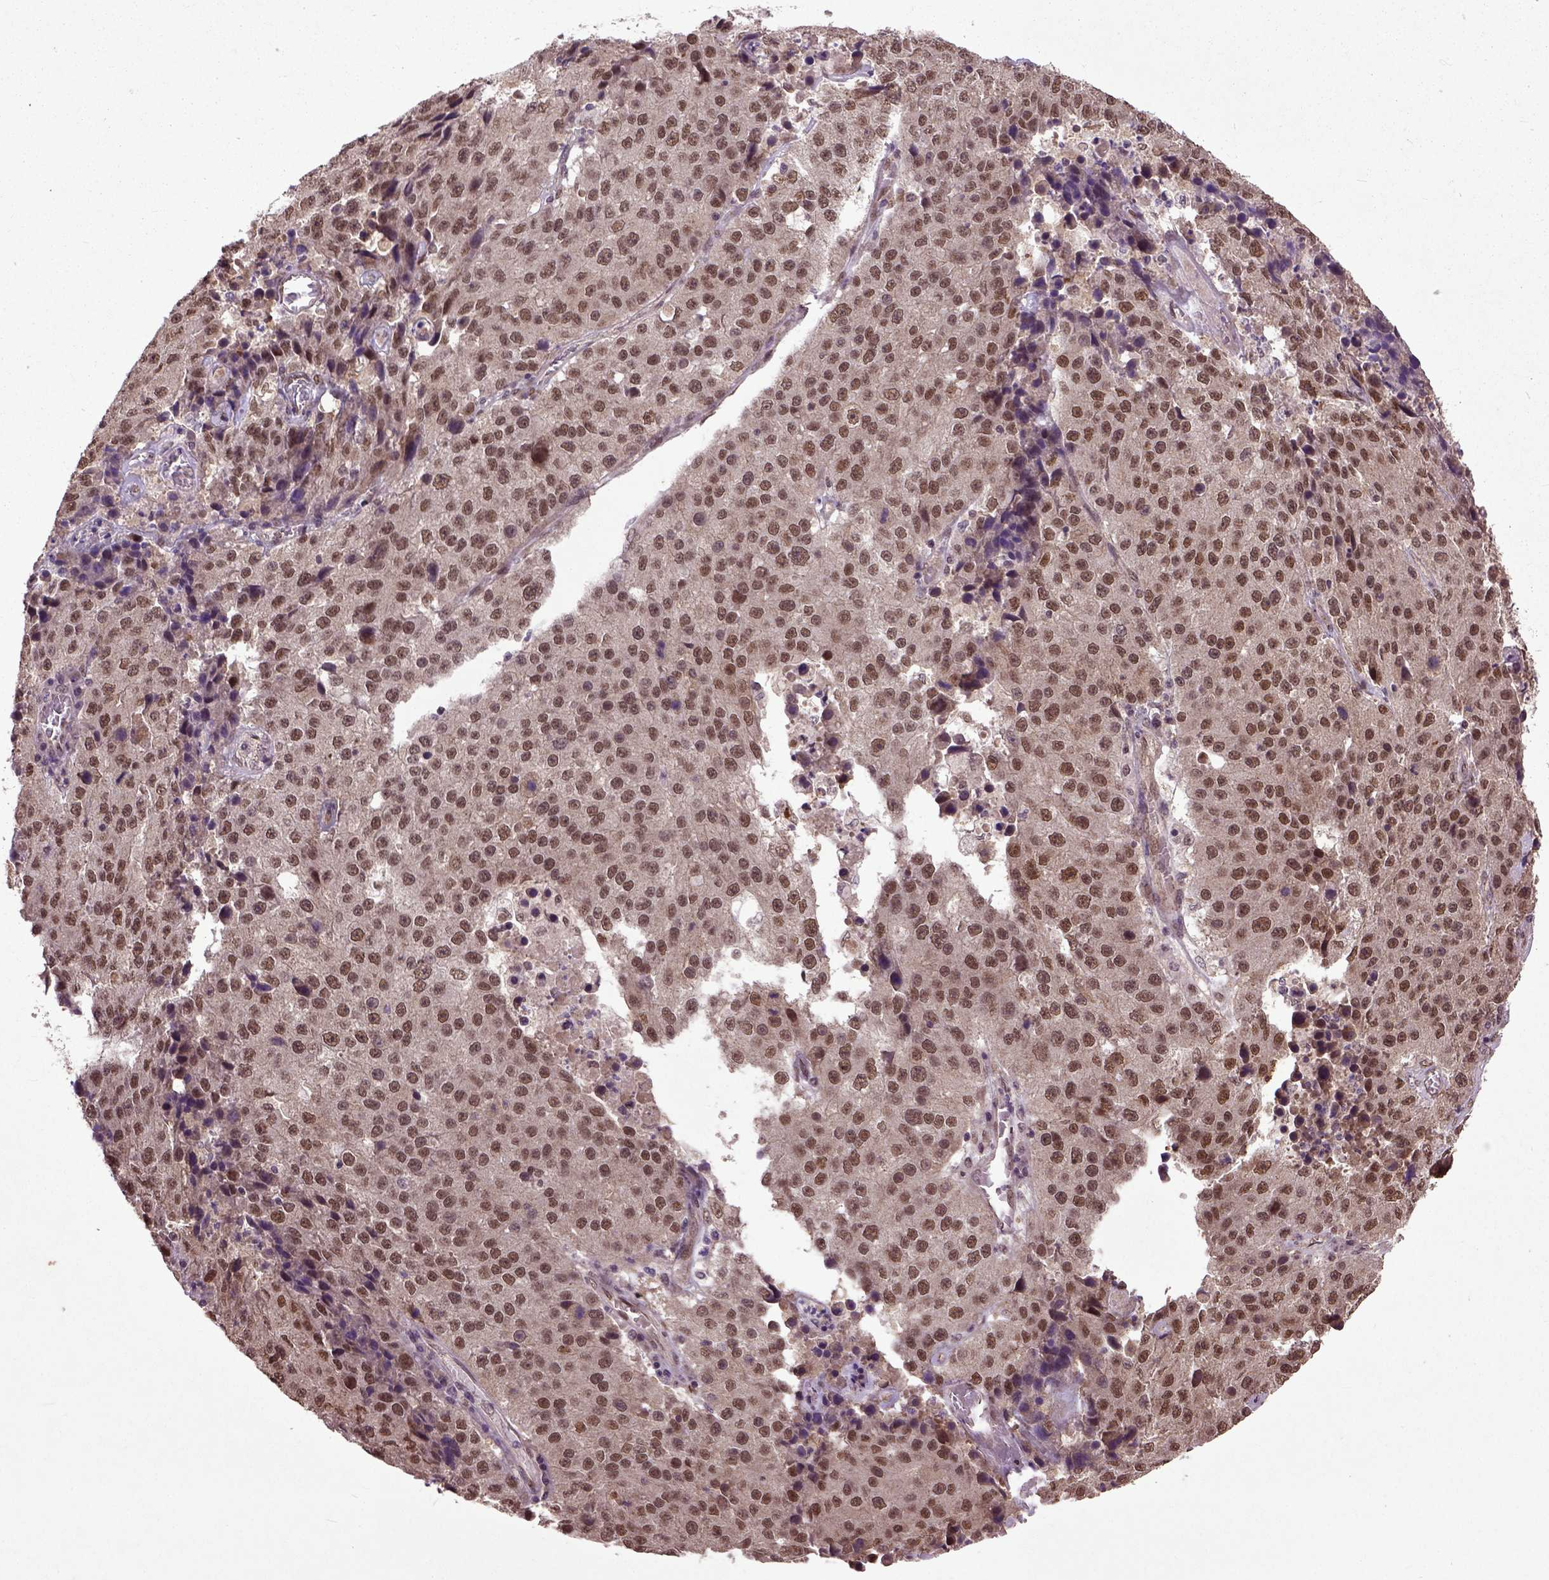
{"staining": {"intensity": "moderate", "quantity": ">75%", "location": "cytoplasmic/membranous,nuclear"}, "tissue": "stomach cancer", "cell_type": "Tumor cells", "image_type": "cancer", "snomed": [{"axis": "morphology", "description": "Adenocarcinoma, NOS"}, {"axis": "topography", "description": "Stomach"}], "caption": "Stomach adenocarcinoma stained with DAB (3,3'-diaminobenzidine) immunohistochemistry exhibits medium levels of moderate cytoplasmic/membranous and nuclear positivity in approximately >75% of tumor cells.", "gene": "UBA3", "patient": {"sex": "male", "age": 71}}